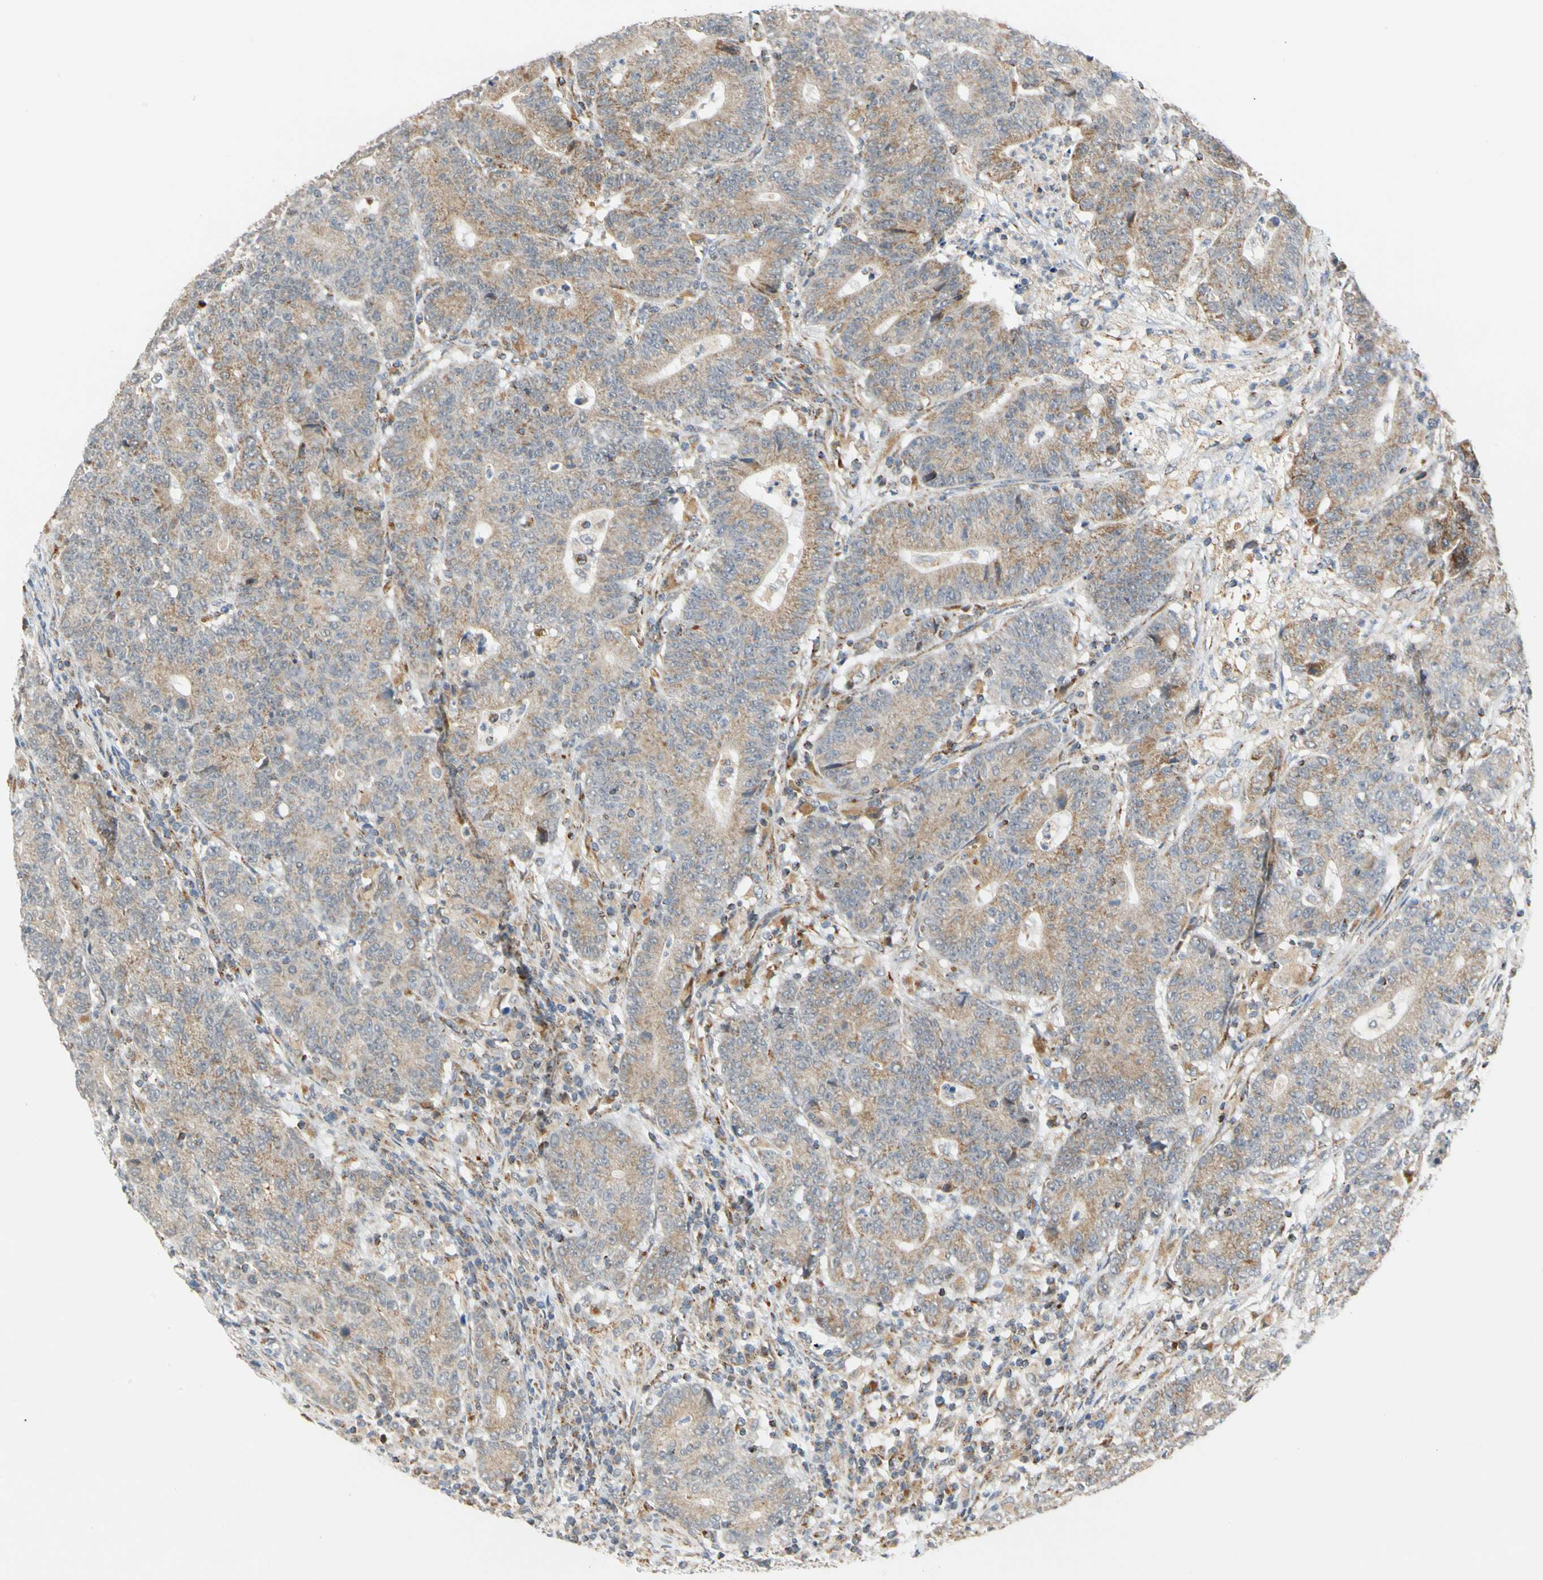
{"staining": {"intensity": "weak", "quantity": ">75%", "location": "cytoplasmic/membranous"}, "tissue": "colorectal cancer", "cell_type": "Tumor cells", "image_type": "cancer", "snomed": [{"axis": "morphology", "description": "Normal tissue, NOS"}, {"axis": "morphology", "description": "Adenocarcinoma, NOS"}, {"axis": "topography", "description": "Colon"}], "caption": "Adenocarcinoma (colorectal) was stained to show a protein in brown. There is low levels of weak cytoplasmic/membranous staining in about >75% of tumor cells.", "gene": "SFXN3", "patient": {"sex": "female", "age": 75}}